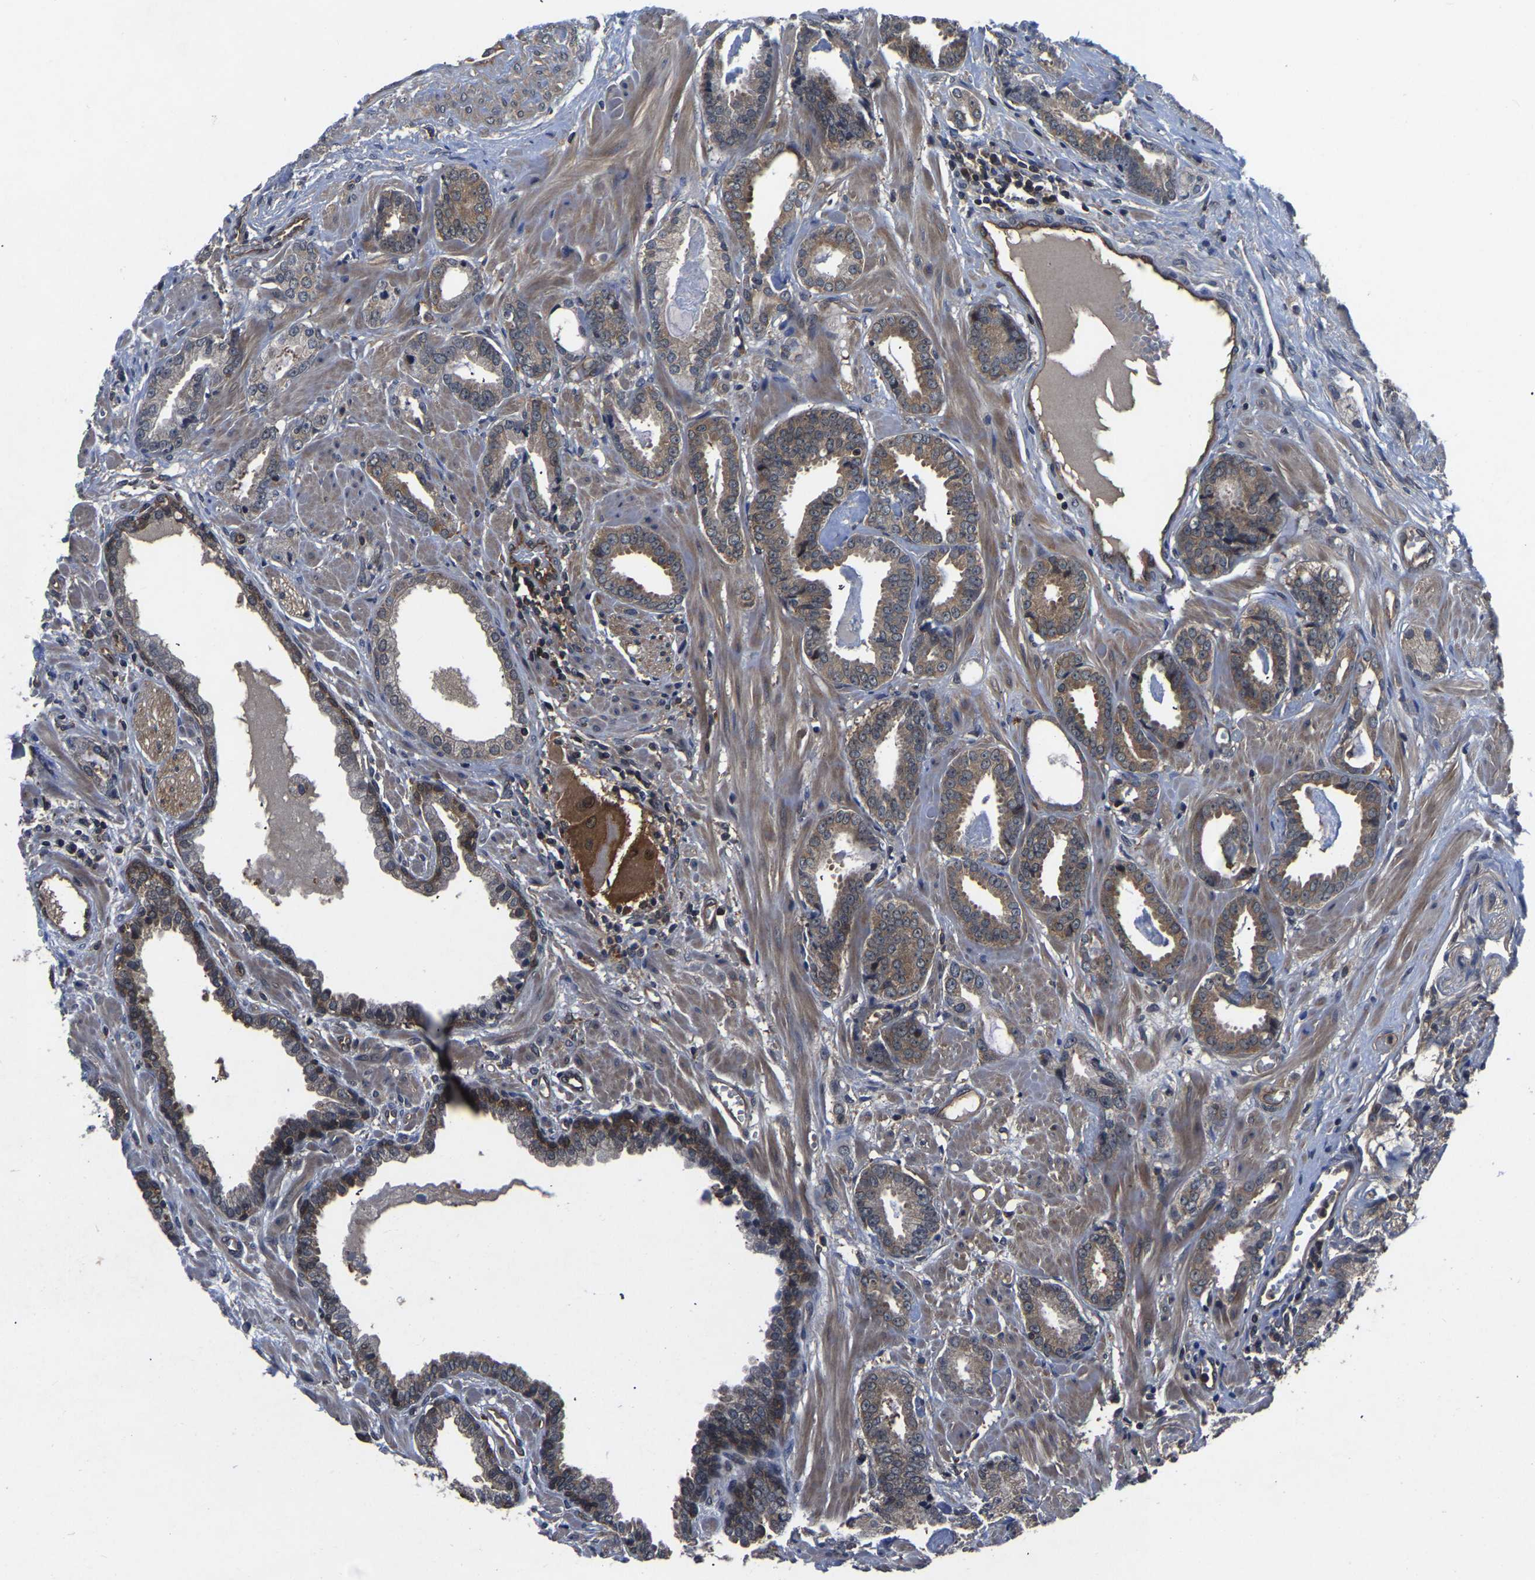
{"staining": {"intensity": "moderate", "quantity": "25%-75%", "location": "cytoplasmic/membranous"}, "tissue": "prostate cancer", "cell_type": "Tumor cells", "image_type": "cancer", "snomed": [{"axis": "morphology", "description": "Adenocarcinoma, Low grade"}, {"axis": "topography", "description": "Prostate"}], "caption": "This photomicrograph displays immunohistochemistry (IHC) staining of adenocarcinoma (low-grade) (prostate), with medium moderate cytoplasmic/membranous positivity in about 25%-75% of tumor cells.", "gene": "FGD5", "patient": {"sex": "male", "age": 53}}